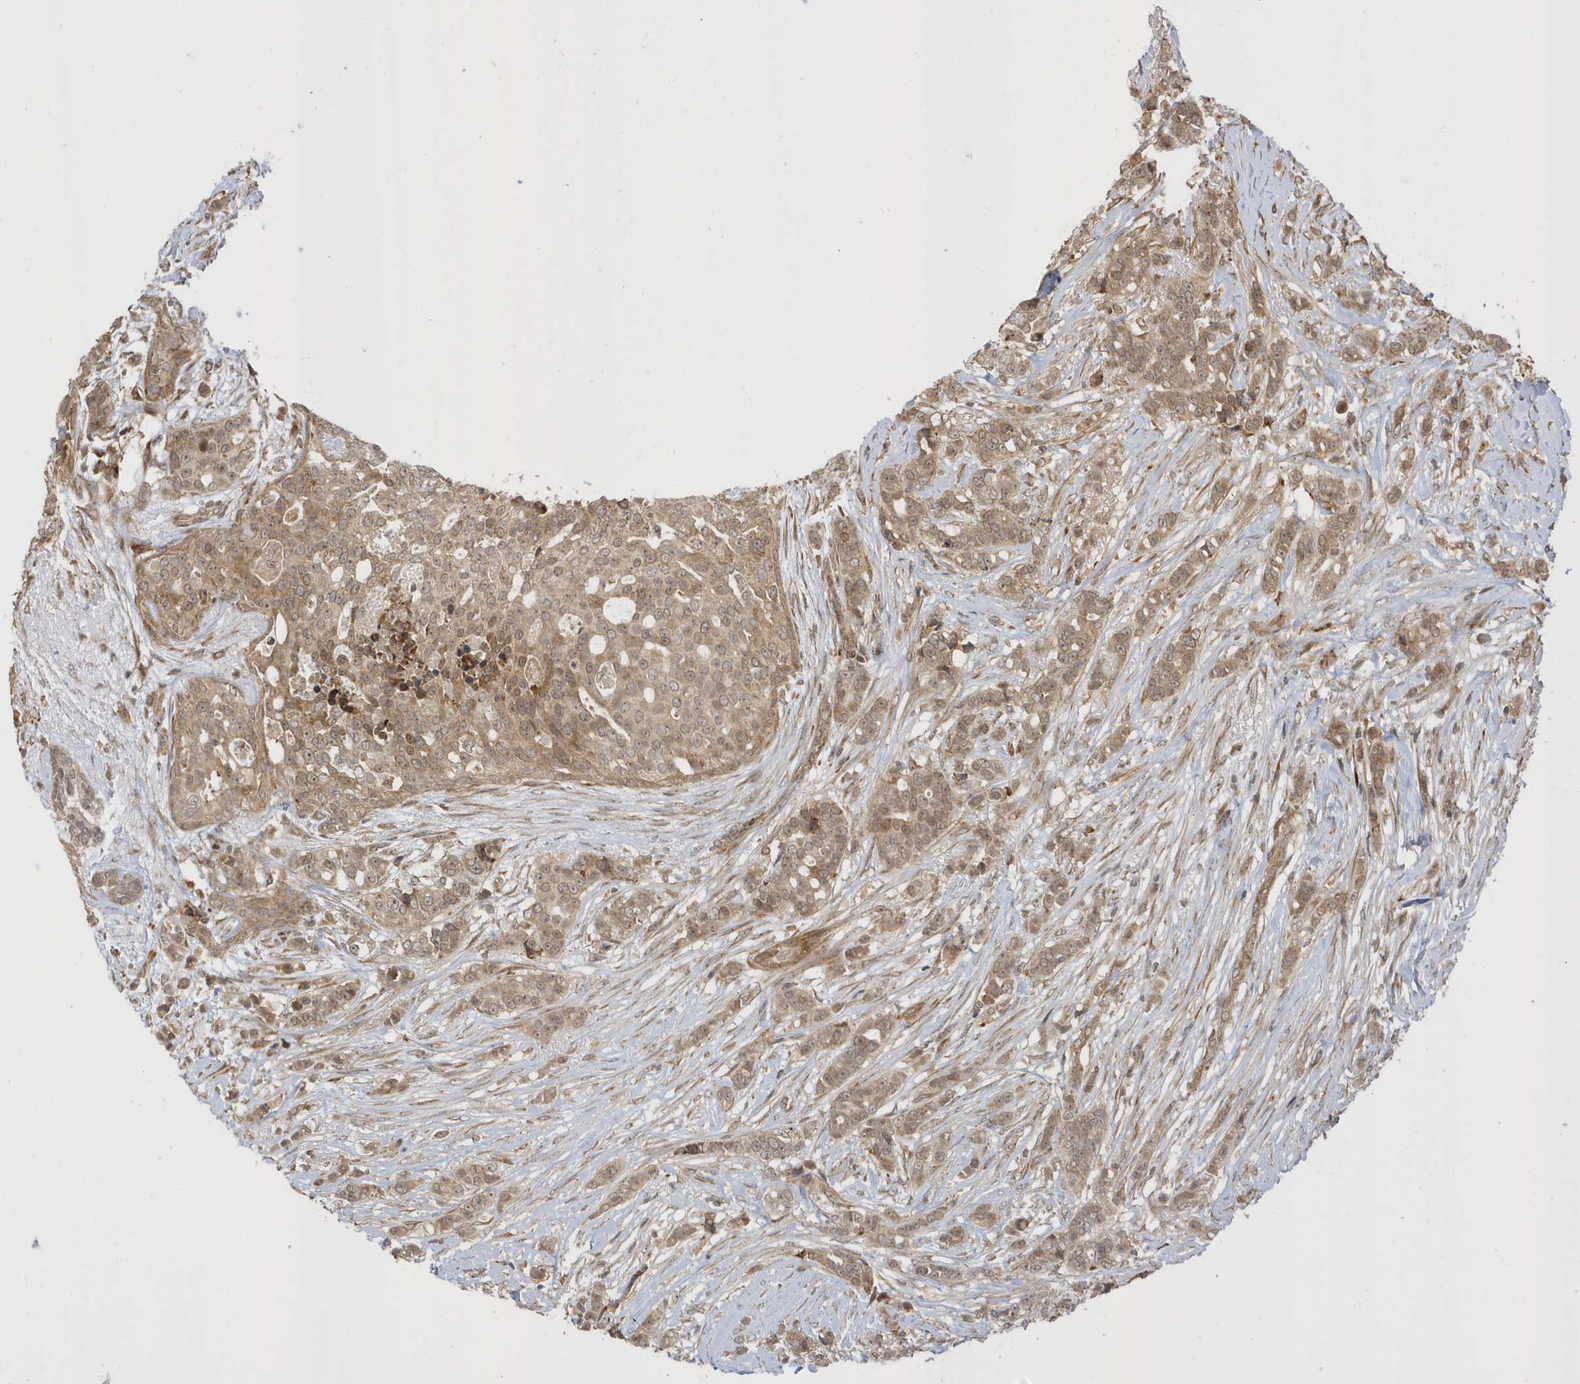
{"staining": {"intensity": "moderate", "quantity": ">75%", "location": "cytoplasmic/membranous,nuclear"}, "tissue": "breast cancer", "cell_type": "Tumor cells", "image_type": "cancer", "snomed": [{"axis": "morphology", "description": "Lobular carcinoma"}, {"axis": "topography", "description": "Breast"}], "caption": "An image of human breast cancer stained for a protein demonstrates moderate cytoplasmic/membranous and nuclear brown staining in tumor cells.", "gene": "METTL21A", "patient": {"sex": "female", "age": 51}}